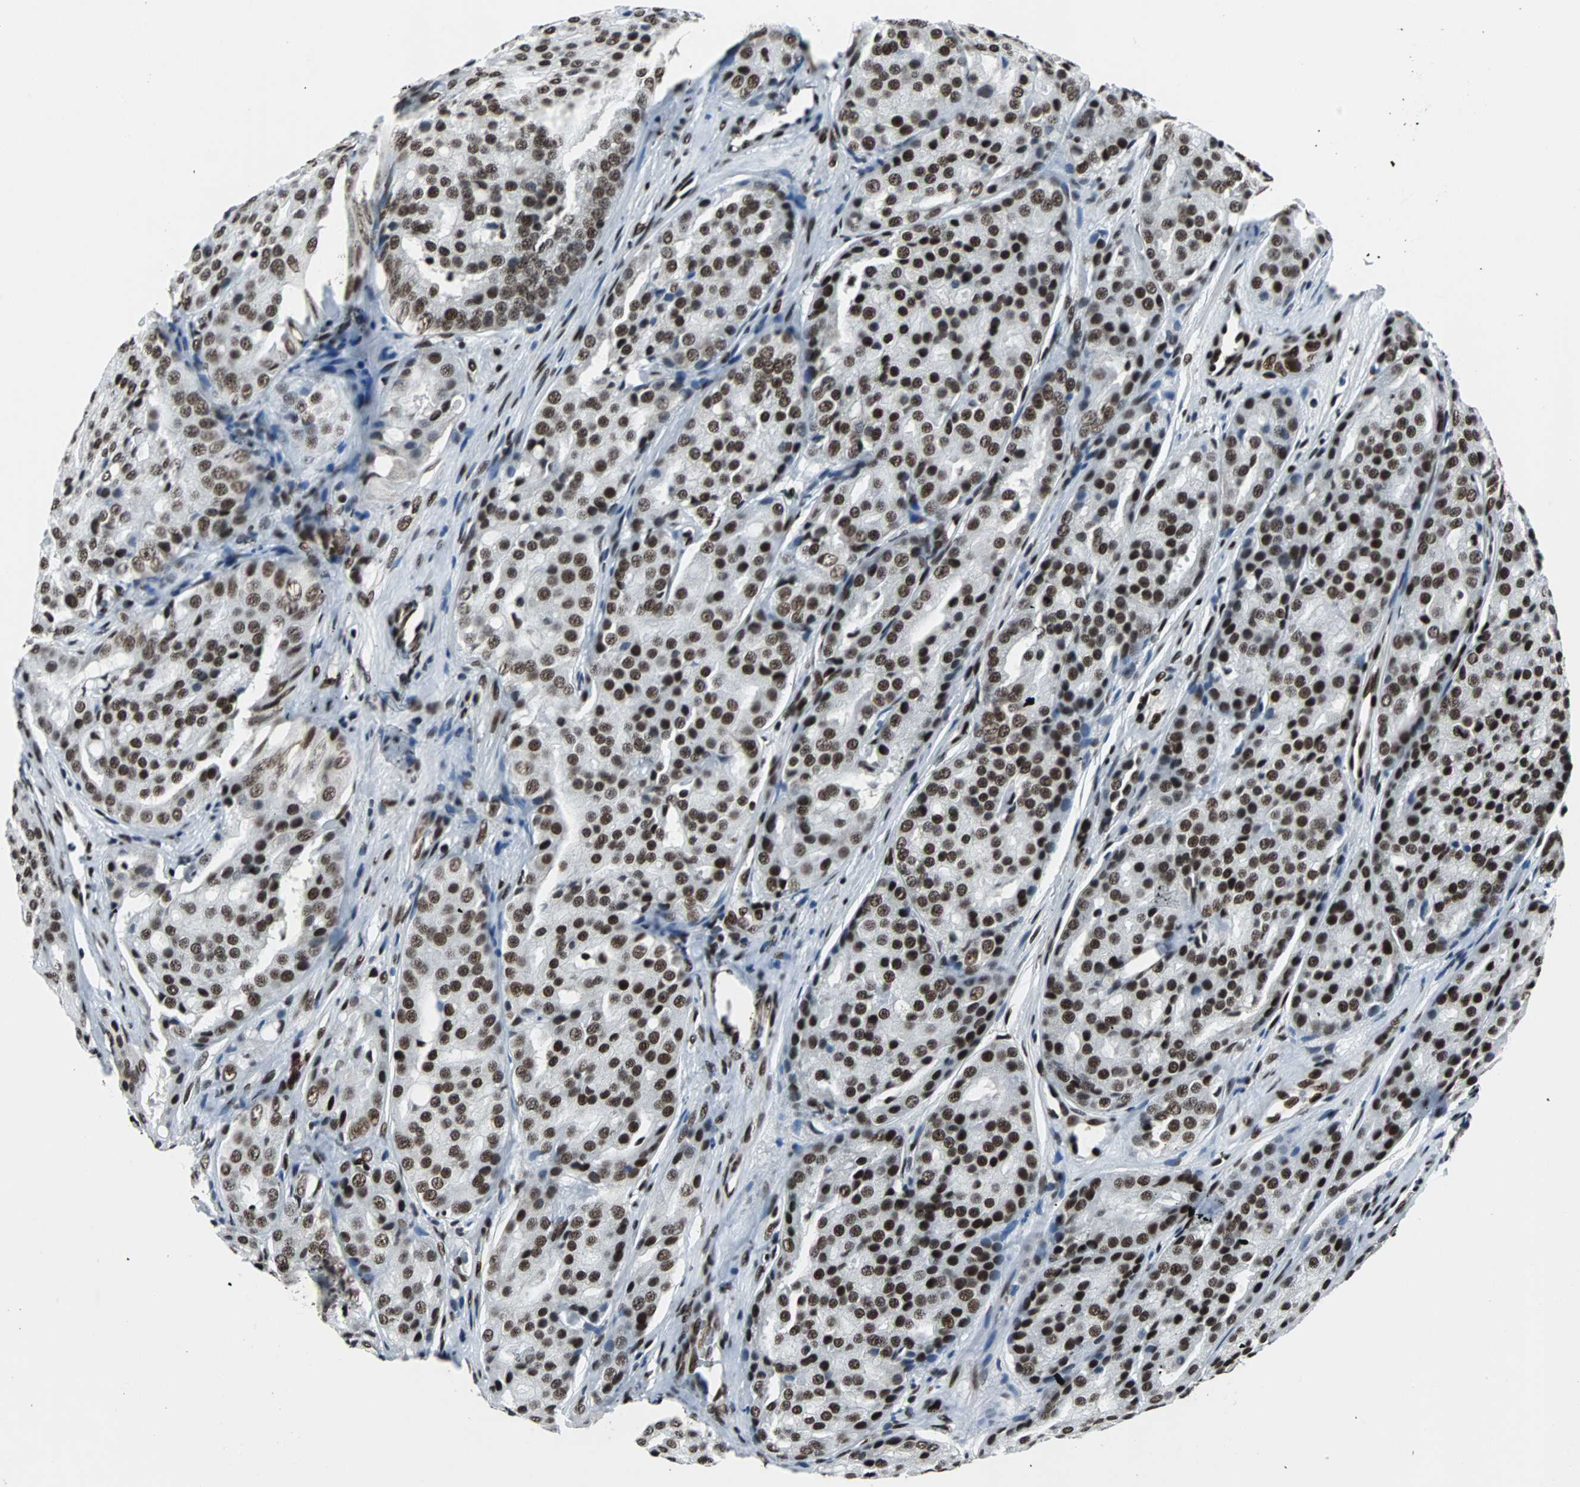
{"staining": {"intensity": "strong", "quantity": ">75%", "location": "nuclear"}, "tissue": "prostate cancer", "cell_type": "Tumor cells", "image_type": "cancer", "snomed": [{"axis": "morphology", "description": "Adenocarcinoma, High grade"}, {"axis": "topography", "description": "Prostate"}], "caption": "High-magnification brightfield microscopy of prostate adenocarcinoma (high-grade) stained with DAB (brown) and counterstained with hematoxylin (blue). tumor cells exhibit strong nuclear expression is identified in about>75% of cells.", "gene": "MEF2D", "patient": {"sex": "male", "age": 64}}